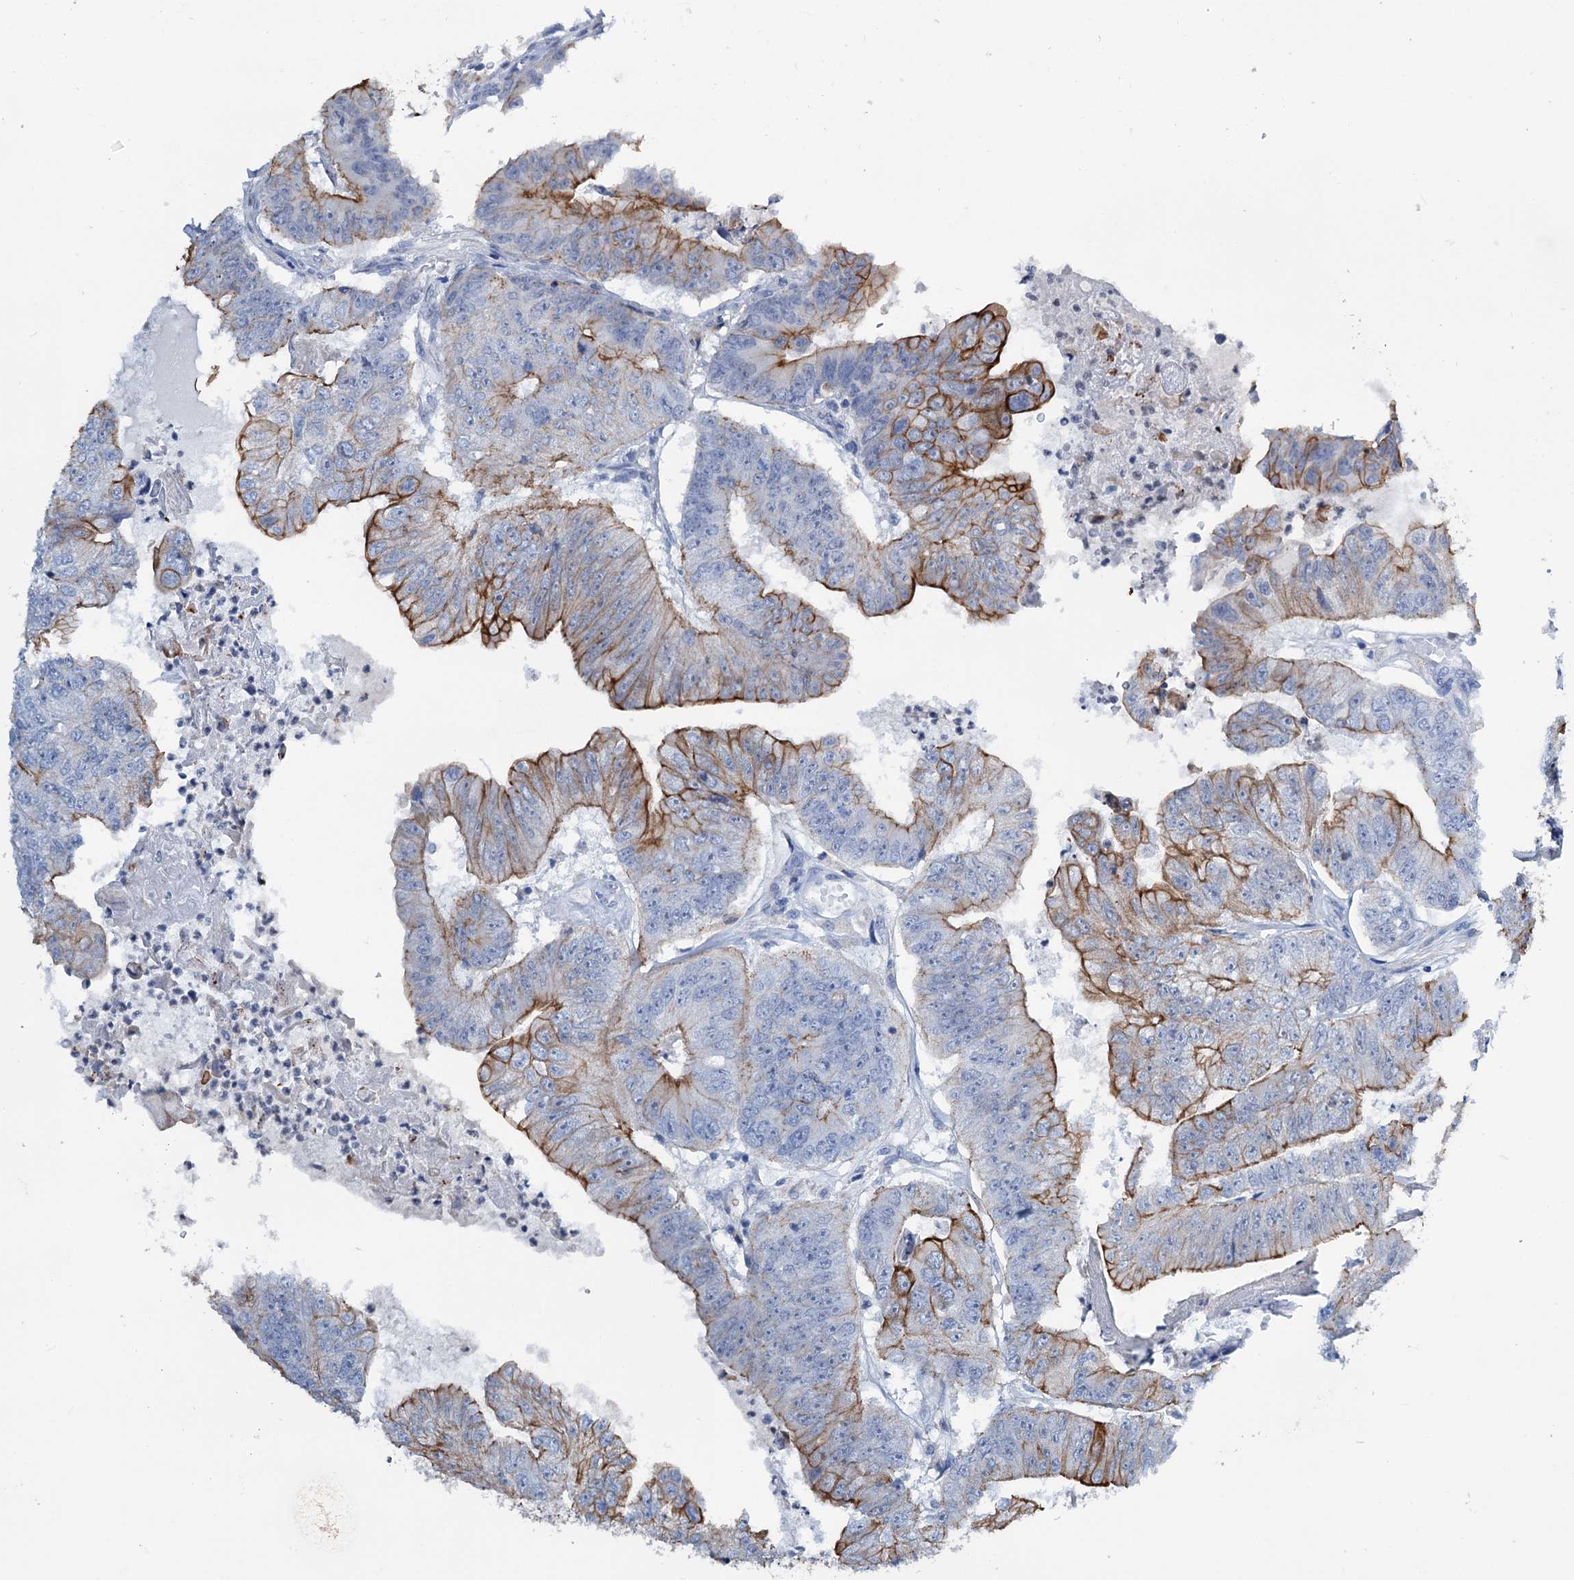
{"staining": {"intensity": "moderate", "quantity": "25%-75%", "location": "cytoplasmic/membranous"}, "tissue": "colorectal cancer", "cell_type": "Tumor cells", "image_type": "cancer", "snomed": [{"axis": "morphology", "description": "Adenocarcinoma, NOS"}, {"axis": "topography", "description": "Colon"}], "caption": "The micrograph displays a brown stain indicating the presence of a protein in the cytoplasmic/membranous of tumor cells in colorectal cancer.", "gene": "FAAP20", "patient": {"sex": "female", "age": 67}}